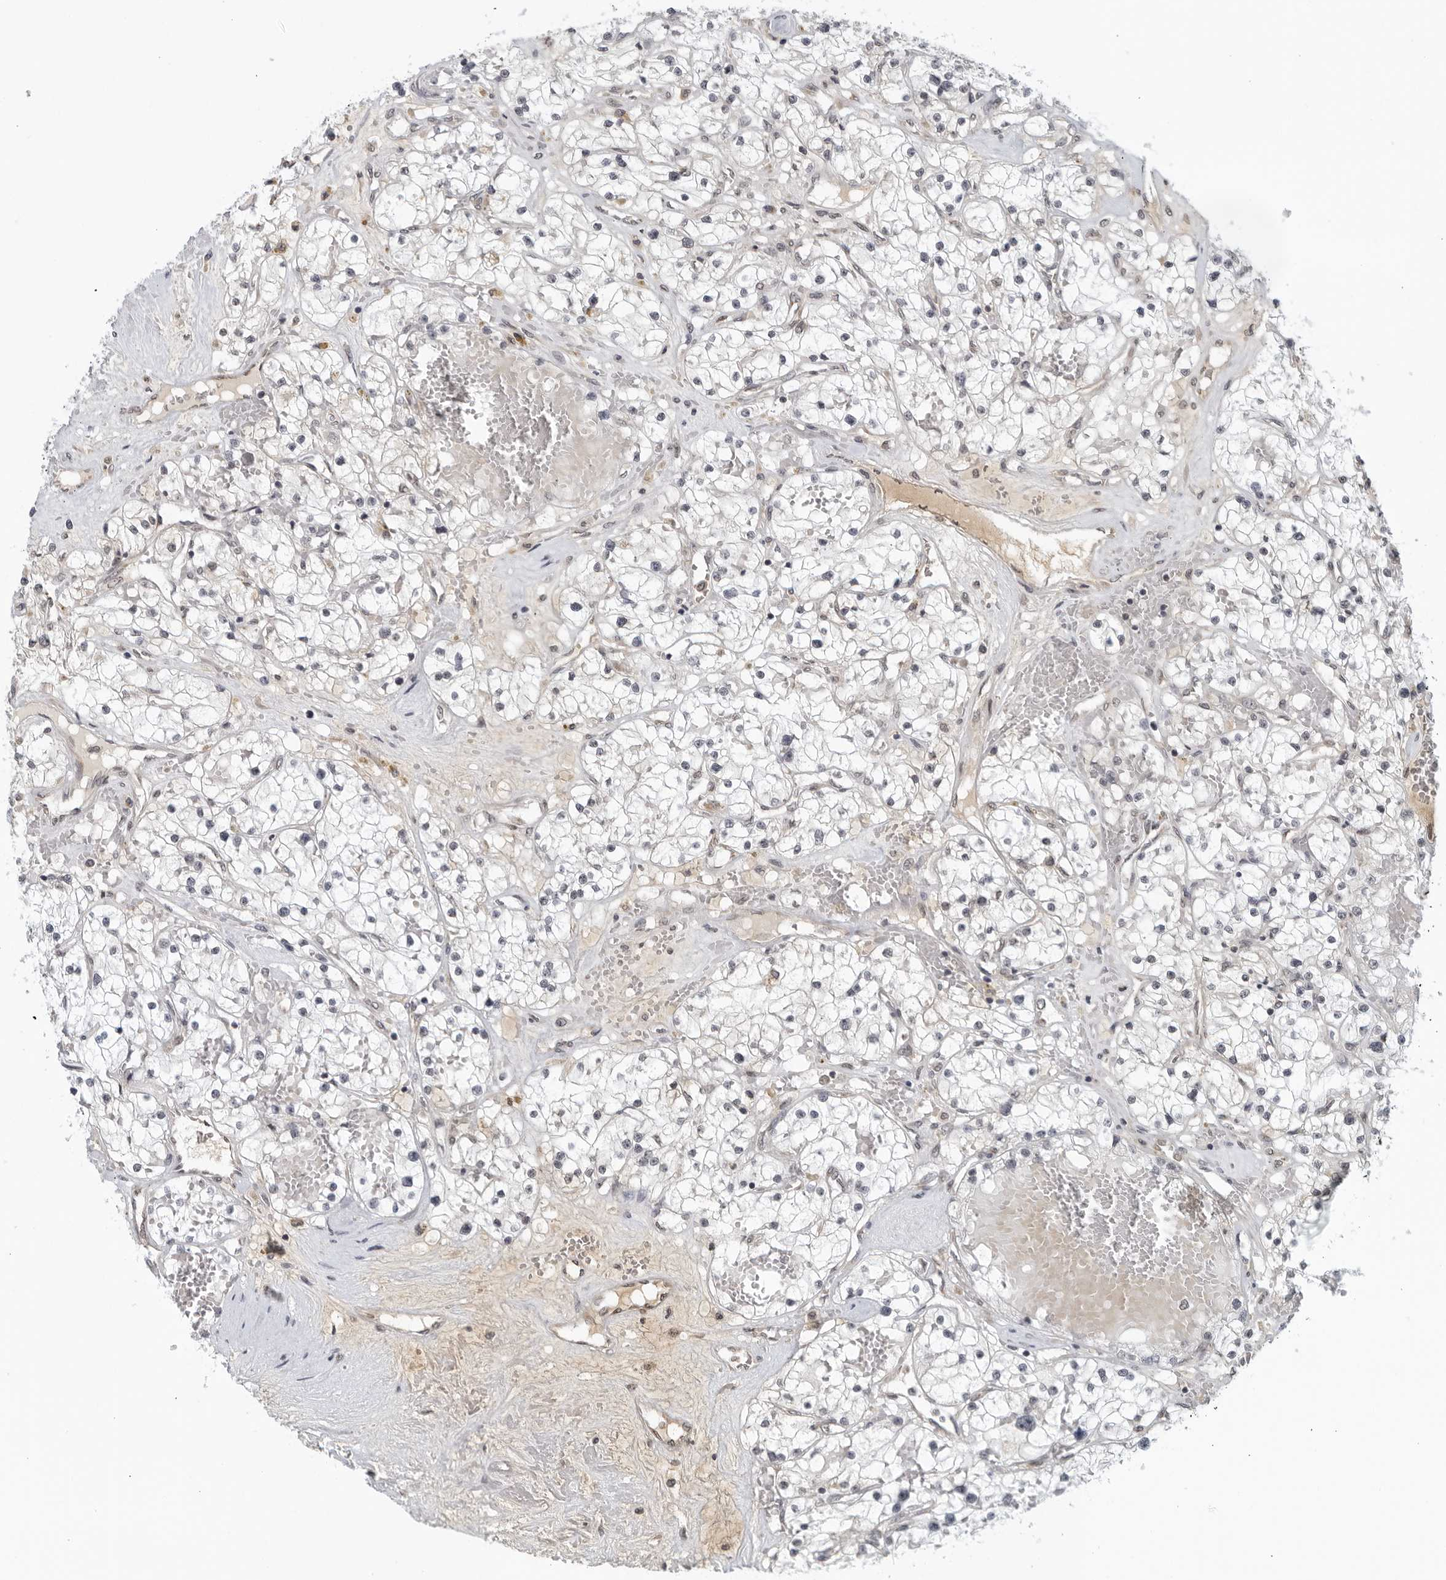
{"staining": {"intensity": "negative", "quantity": "none", "location": "none"}, "tissue": "renal cancer", "cell_type": "Tumor cells", "image_type": "cancer", "snomed": [{"axis": "morphology", "description": "Normal tissue, NOS"}, {"axis": "morphology", "description": "Adenocarcinoma, NOS"}, {"axis": "topography", "description": "Kidney"}], "caption": "This is an immunohistochemistry (IHC) histopathology image of renal cancer. There is no expression in tumor cells.", "gene": "RC3H1", "patient": {"sex": "male", "age": 68}}